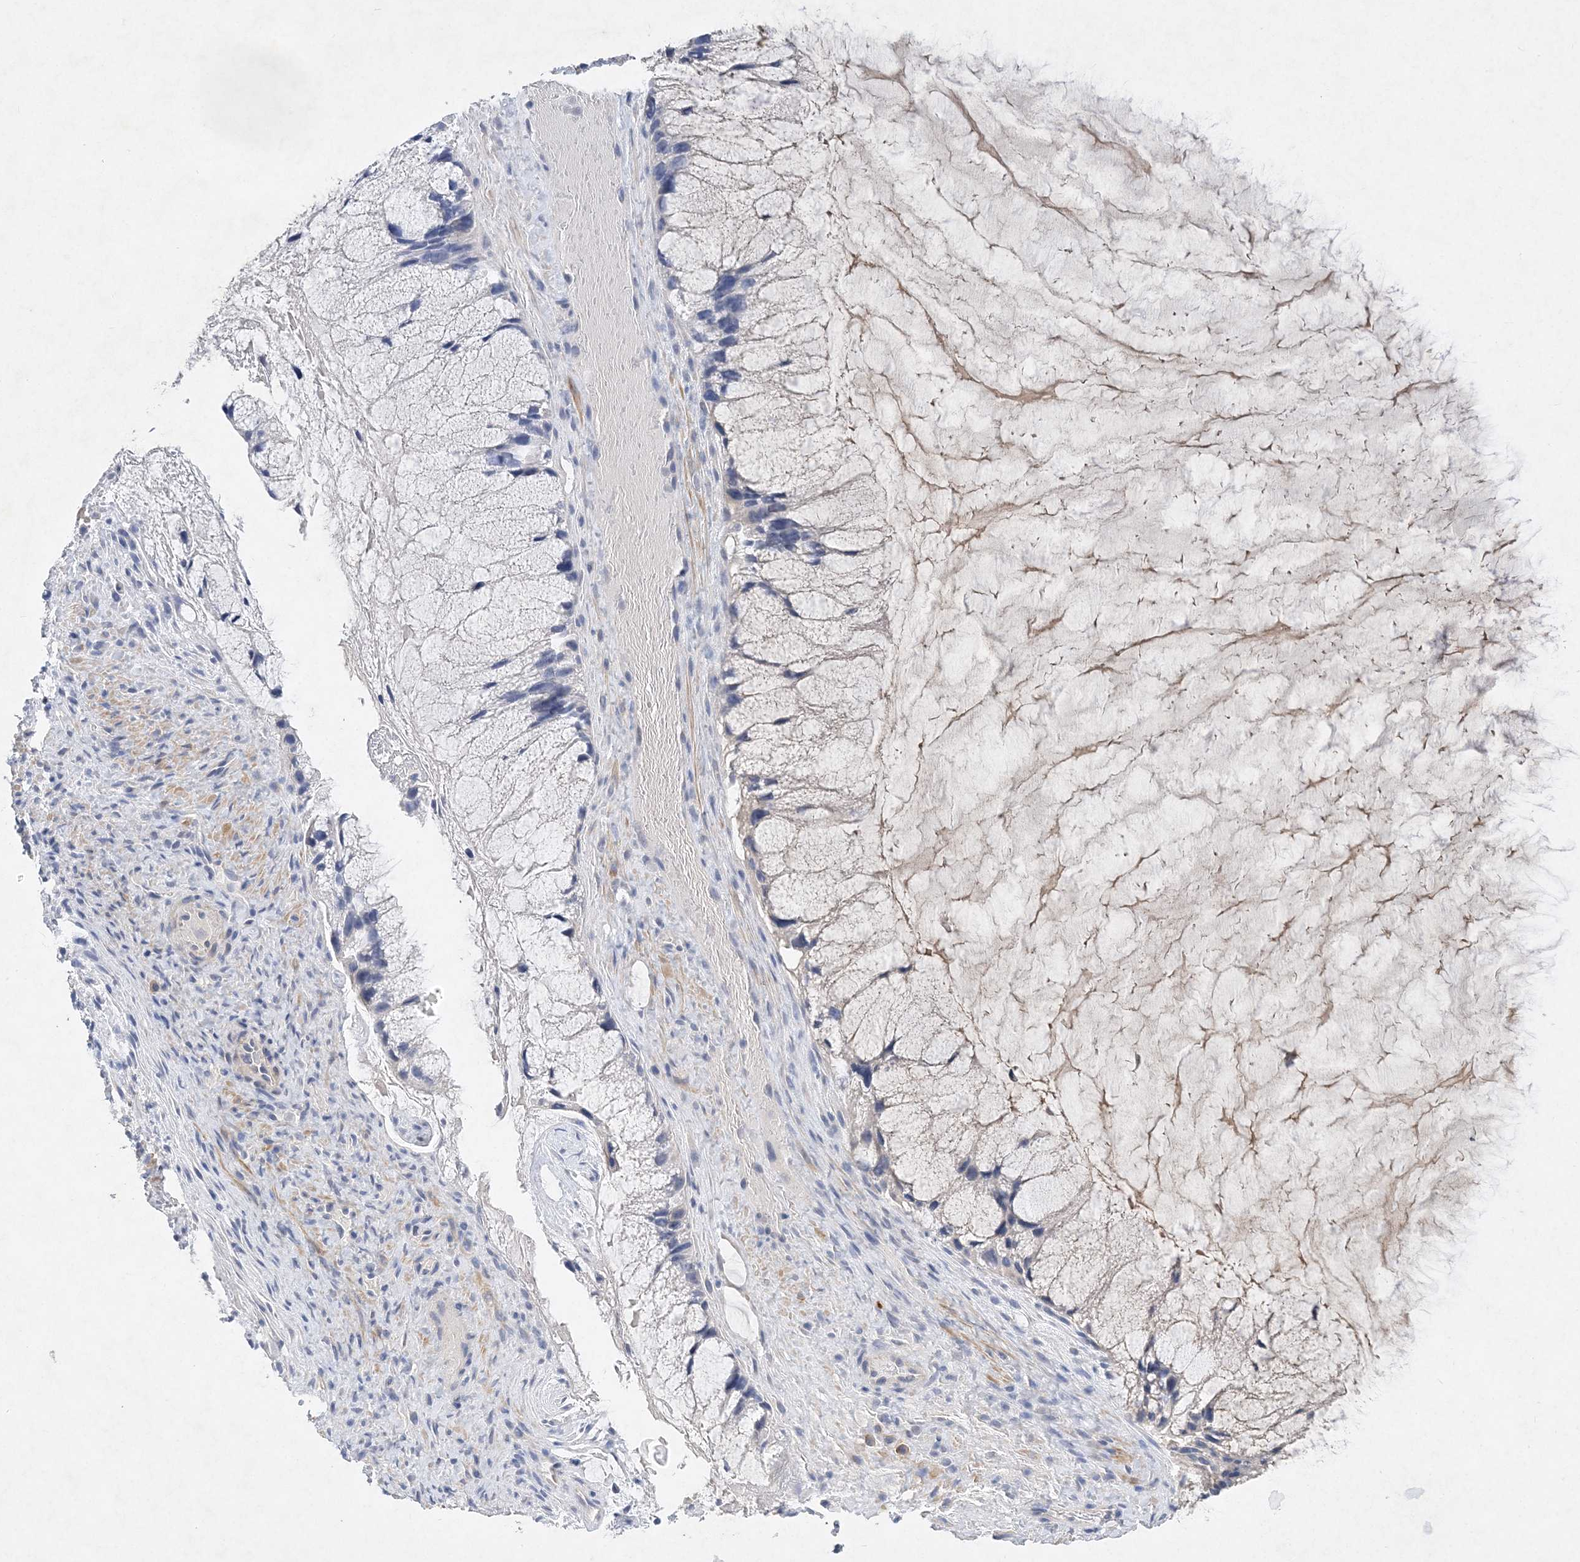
{"staining": {"intensity": "negative", "quantity": "none", "location": "none"}, "tissue": "ovarian cancer", "cell_type": "Tumor cells", "image_type": "cancer", "snomed": [{"axis": "morphology", "description": "Cystadenocarcinoma, mucinous, NOS"}, {"axis": "topography", "description": "Ovary"}], "caption": "High magnification brightfield microscopy of ovarian mucinous cystadenocarcinoma stained with DAB (3,3'-diaminobenzidine) (brown) and counterstained with hematoxylin (blue): tumor cells show no significant expression. (Brightfield microscopy of DAB immunohistochemistry at high magnification).", "gene": "C11orf58", "patient": {"sex": "female", "age": 37}}